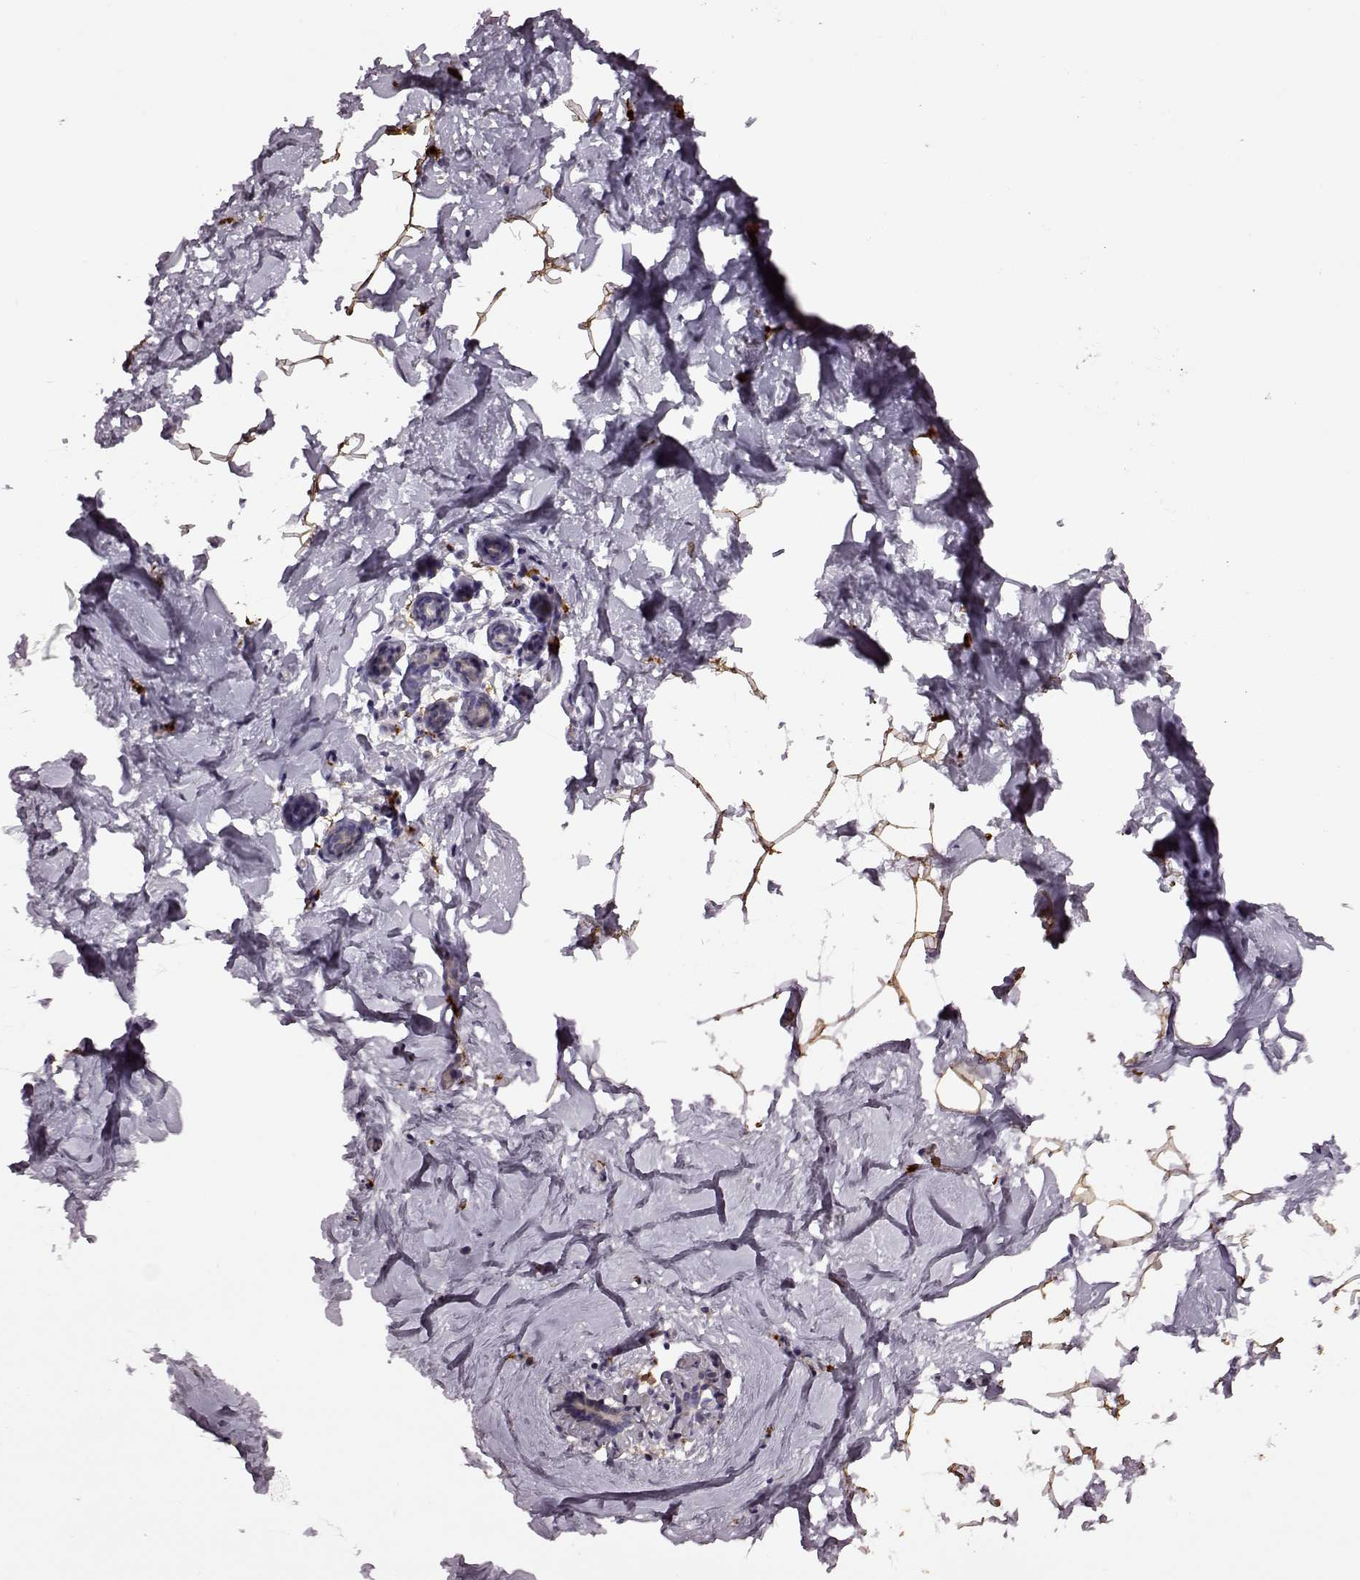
{"staining": {"intensity": "moderate", "quantity": ">75%", "location": "cytoplasmic/membranous"}, "tissue": "breast", "cell_type": "Adipocytes", "image_type": "normal", "snomed": [{"axis": "morphology", "description": "Normal tissue, NOS"}, {"axis": "topography", "description": "Breast"}], "caption": "A brown stain highlights moderate cytoplasmic/membranous positivity of a protein in adipocytes of unremarkable breast. (Brightfield microscopy of DAB IHC at high magnification).", "gene": "MTSS1", "patient": {"sex": "female", "age": 32}}